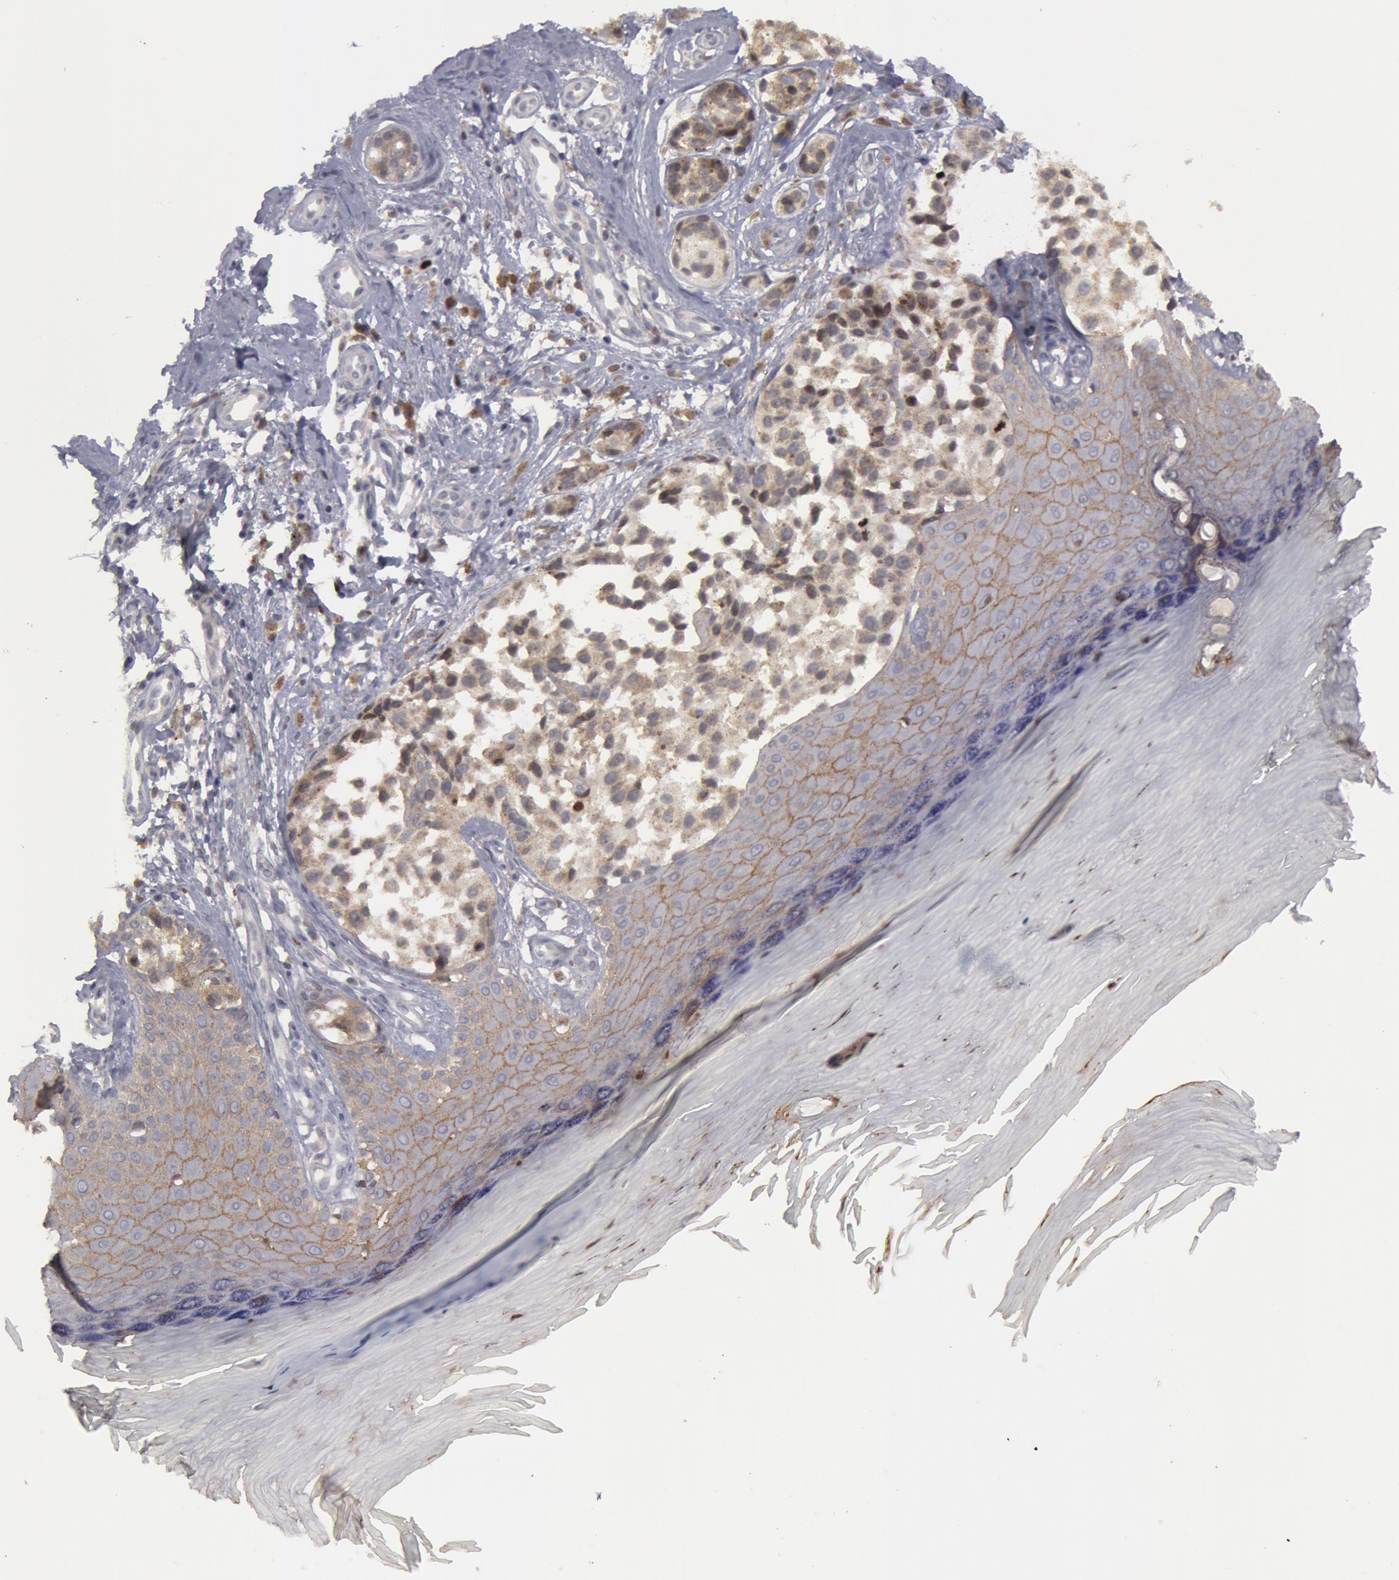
{"staining": {"intensity": "weak", "quantity": "25%-75%", "location": "cytoplasmic/membranous"}, "tissue": "melanoma", "cell_type": "Tumor cells", "image_type": "cancer", "snomed": [{"axis": "morphology", "description": "Malignant melanoma, NOS"}, {"axis": "topography", "description": "Skin"}], "caption": "Brown immunohistochemical staining in human melanoma shows weak cytoplasmic/membranous staining in about 25%-75% of tumor cells.", "gene": "ERBB2", "patient": {"sex": "male", "age": 79}}